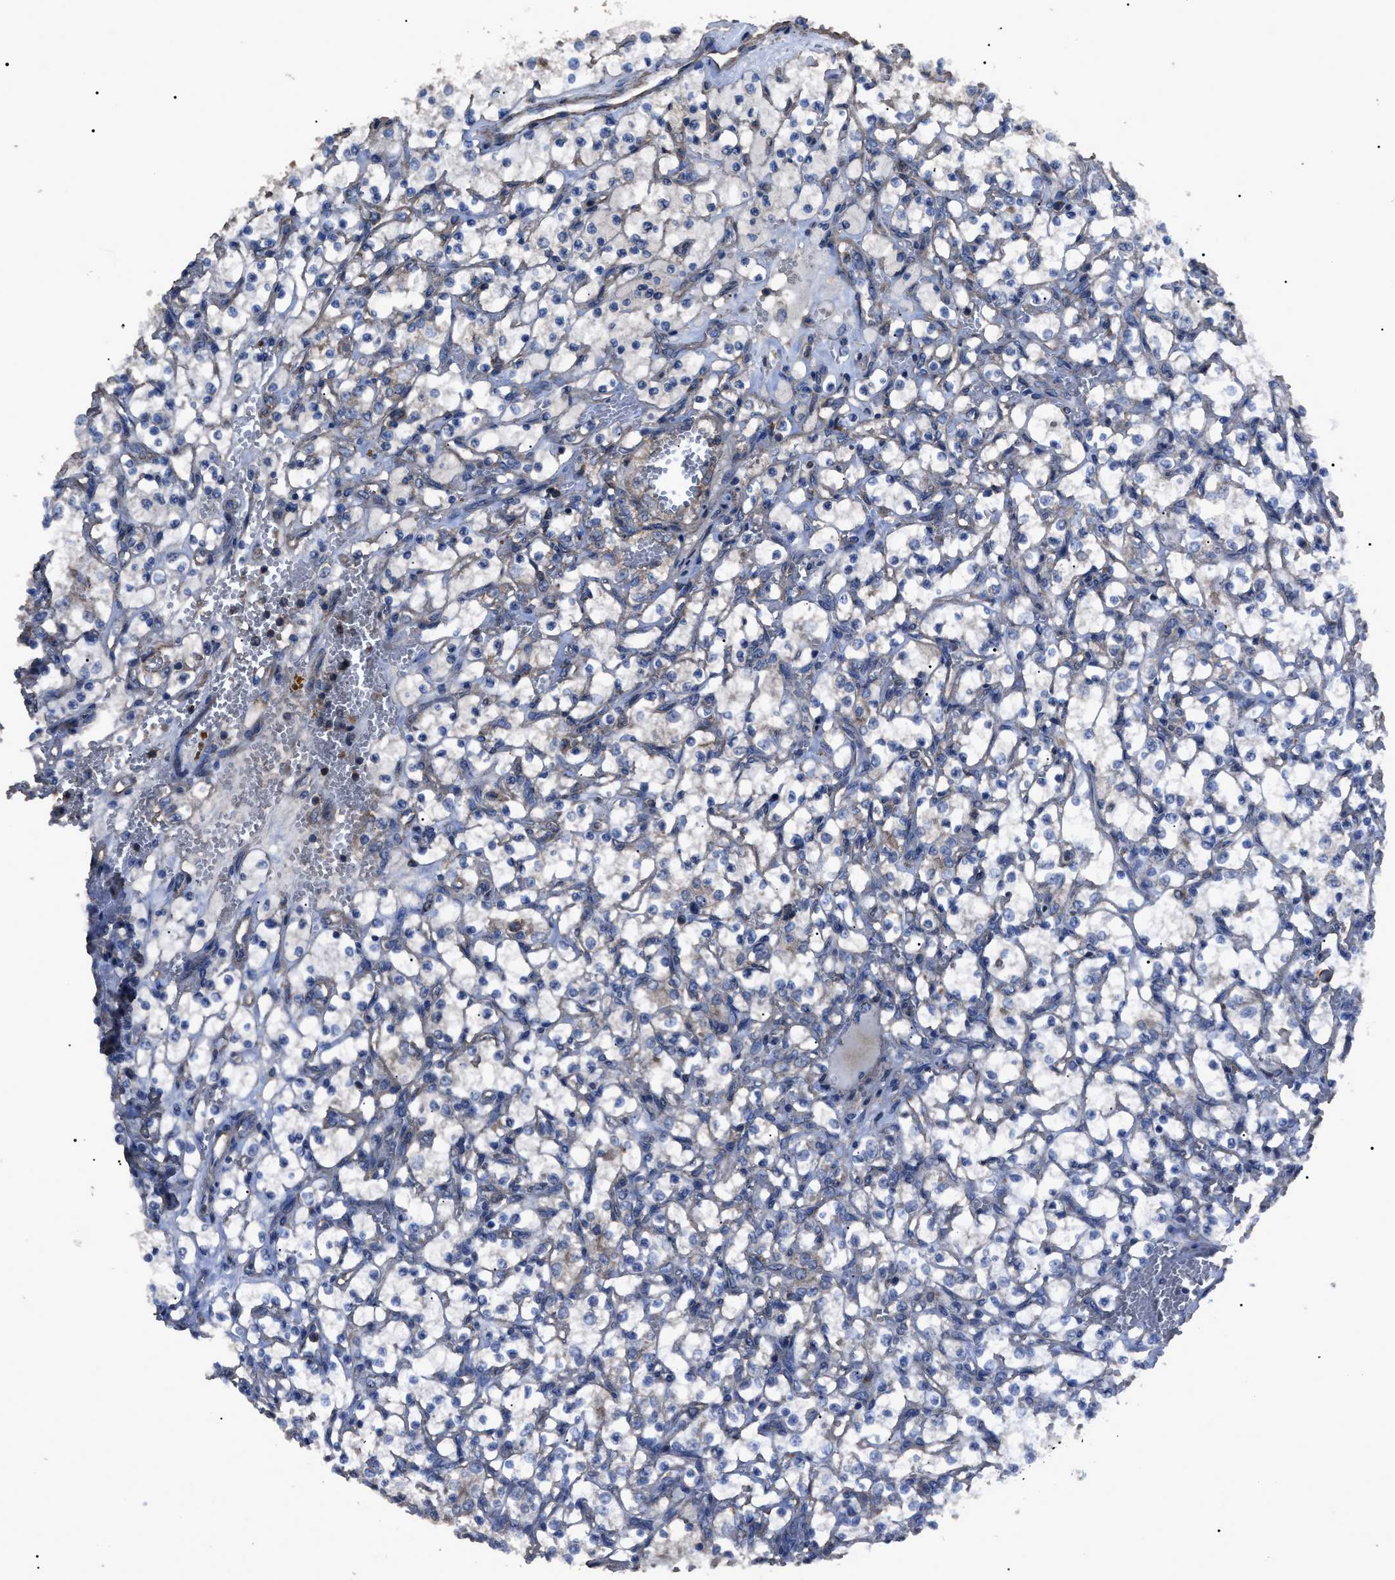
{"staining": {"intensity": "negative", "quantity": "none", "location": "none"}, "tissue": "renal cancer", "cell_type": "Tumor cells", "image_type": "cancer", "snomed": [{"axis": "morphology", "description": "Adenocarcinoma, NOS"}, {"axis": "topography", "description": "Kidney"}], "caption": "Tumor cells show no significant expression in adenocarcinoma (renal).", "gene": "RNF216", "patient": {"sex": "female", "age": 69}}